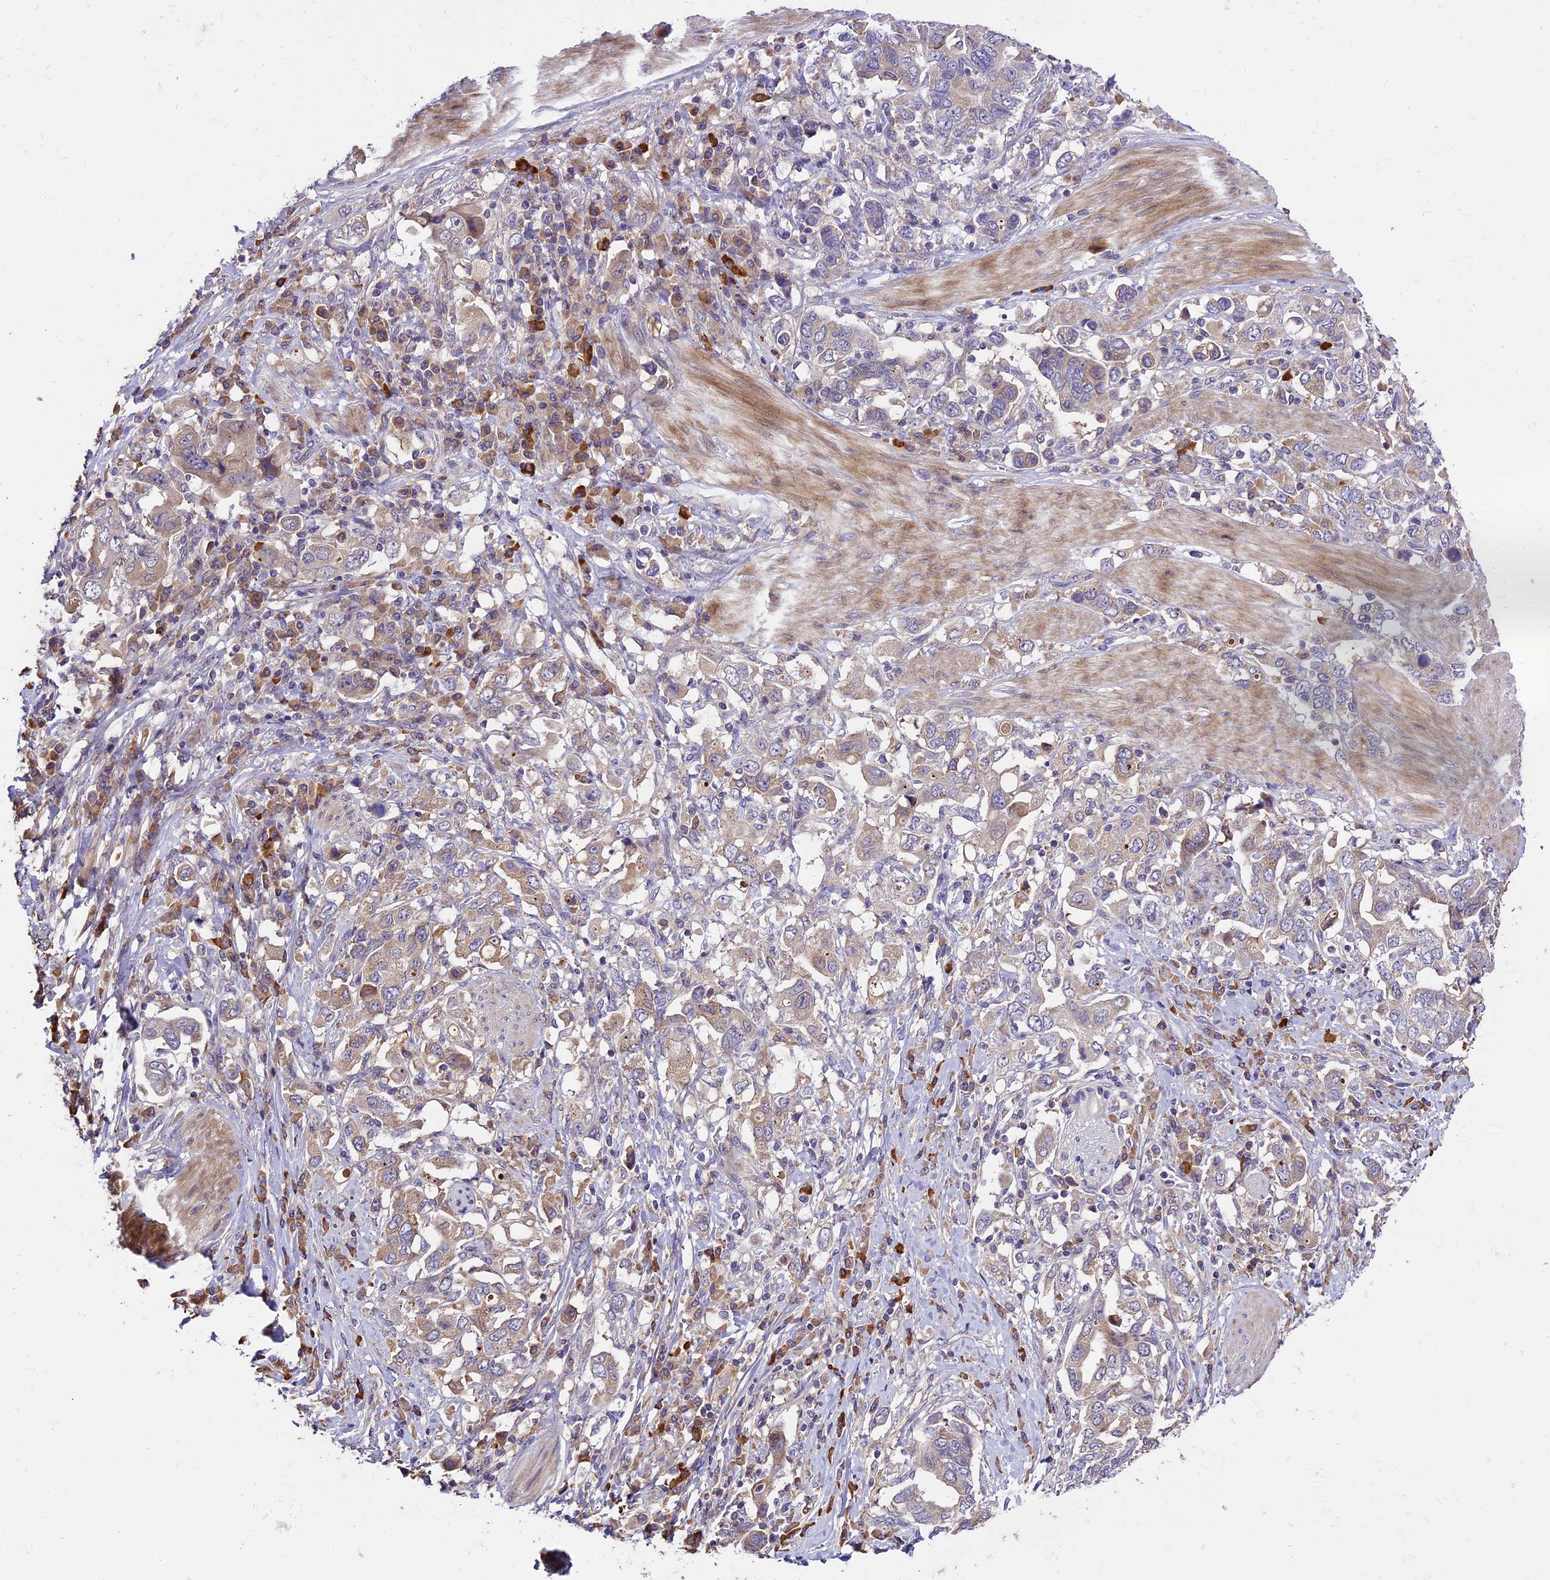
{"staining": {"intensity": "weak", "quantity": ">75%", "location": "cytoplasmic/membranous"}, "tissue": "stomach cancer", "cell_type": "Tumor cells", "image_type": "cancer", "snomed": [{"axis": "morphology", "description": "Adenocarcinoma, NOS"}, {"axis": "topography", "description": "Stomach, upper"}, {"axis": "topography", "description": "Stomach"}], "caption": "High-magnification brightfield microscopy of adenocarcinoma (stomach) stained with DAB (brown) and counterstained with hematoxylin (blue). tumor cells exhibit weak cytoplasmic/membranous positivity is appreciated in about>75% of cells.", "gene": "ABCC10", "patient": {"sex": "male", "age": 62}}